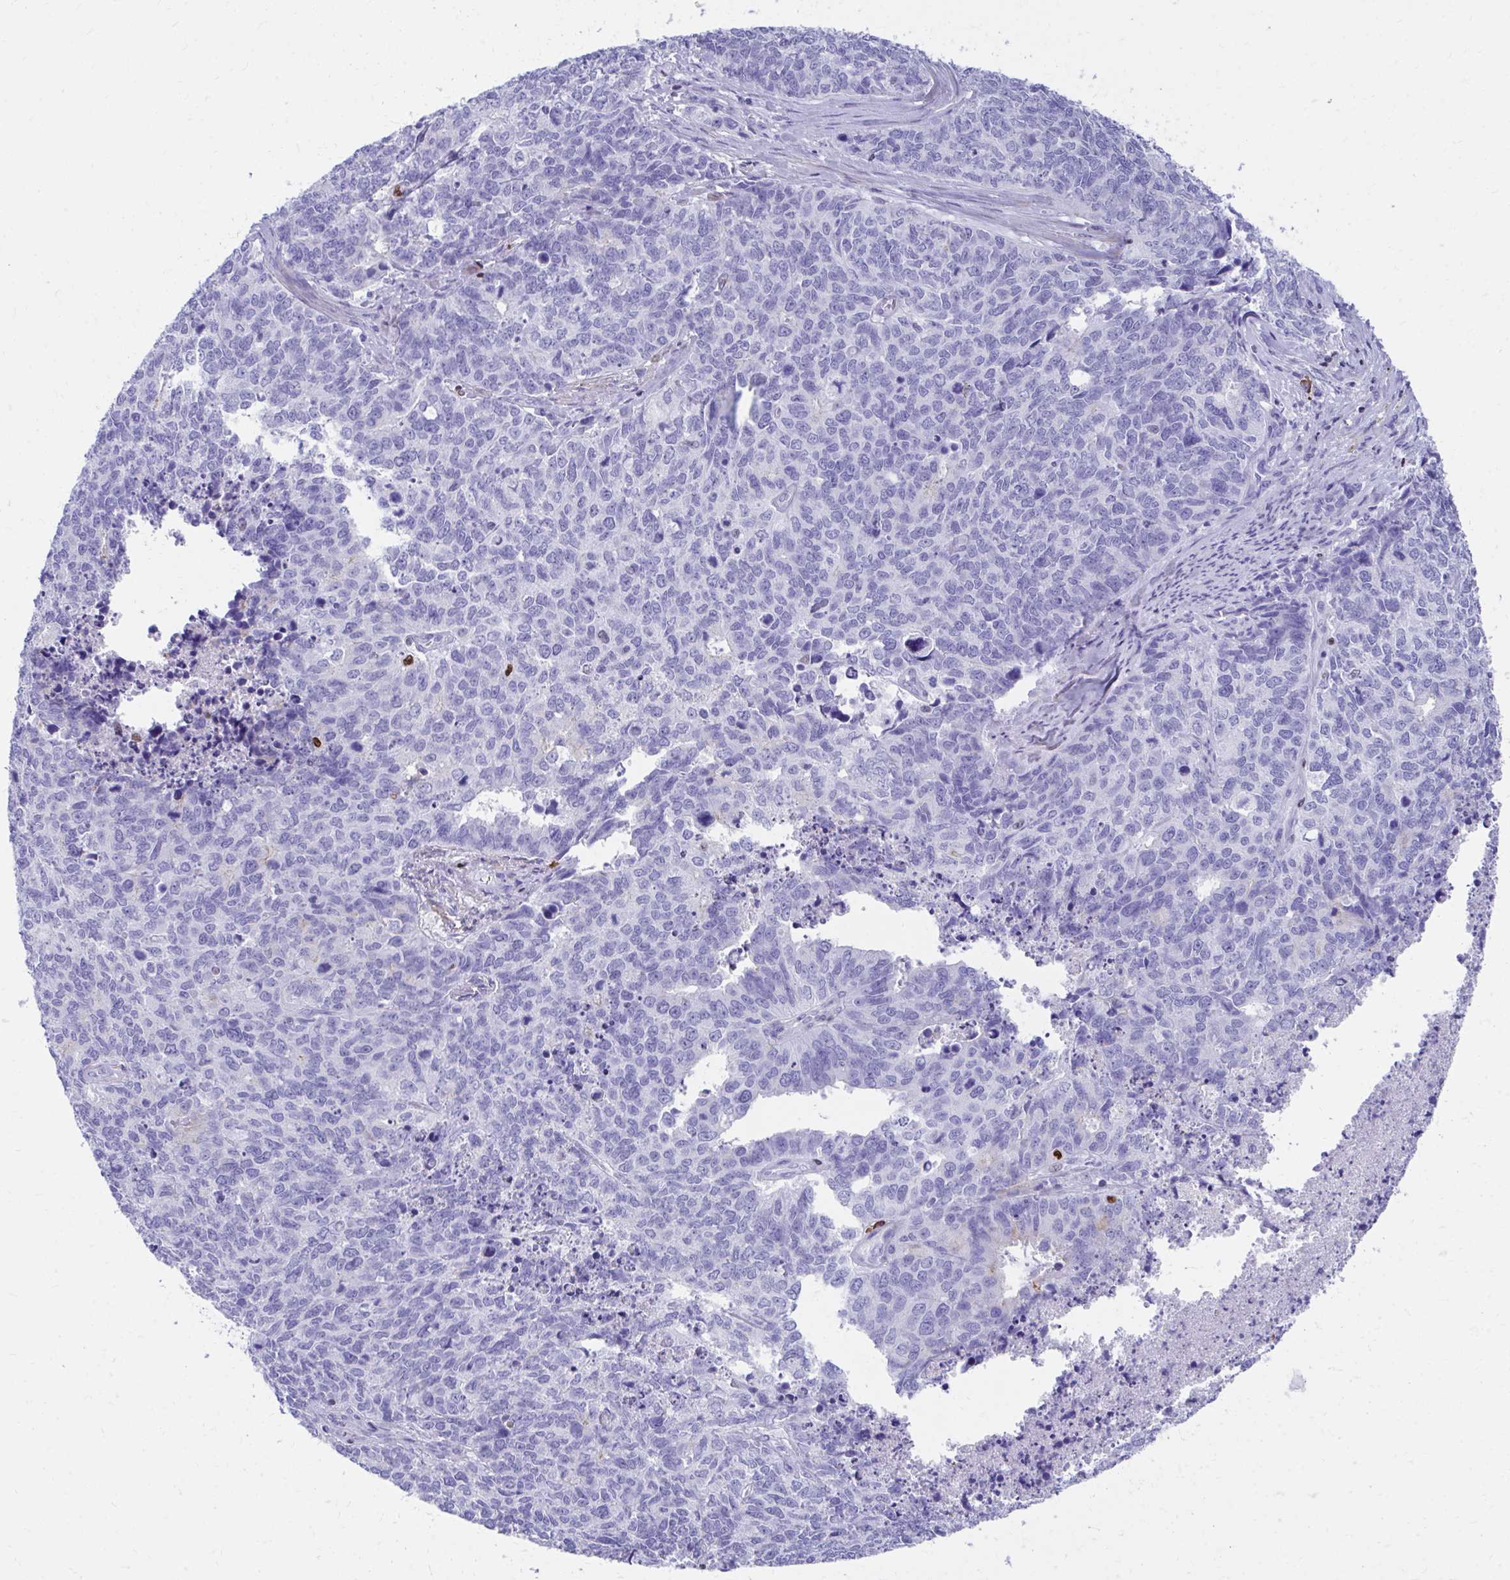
{"staining": {"intensity": "negative", "quantity": "none", "location": "none"}, "tissue": "cervical cancer", "cell_type": "Tumor cells", "image_type": "cancer", "snomed": [{"axis": "morphology", "description": "Adenocarcinoma, NOS"}, {"axis": "topography", "description": "Cervix"}], "caption": "Immunohistochemical staining of cervical cancer exhibits no significant positivity in tumor cells.", "gene": "RUNX3", "patient": {"sex": "female", "age": 63}}